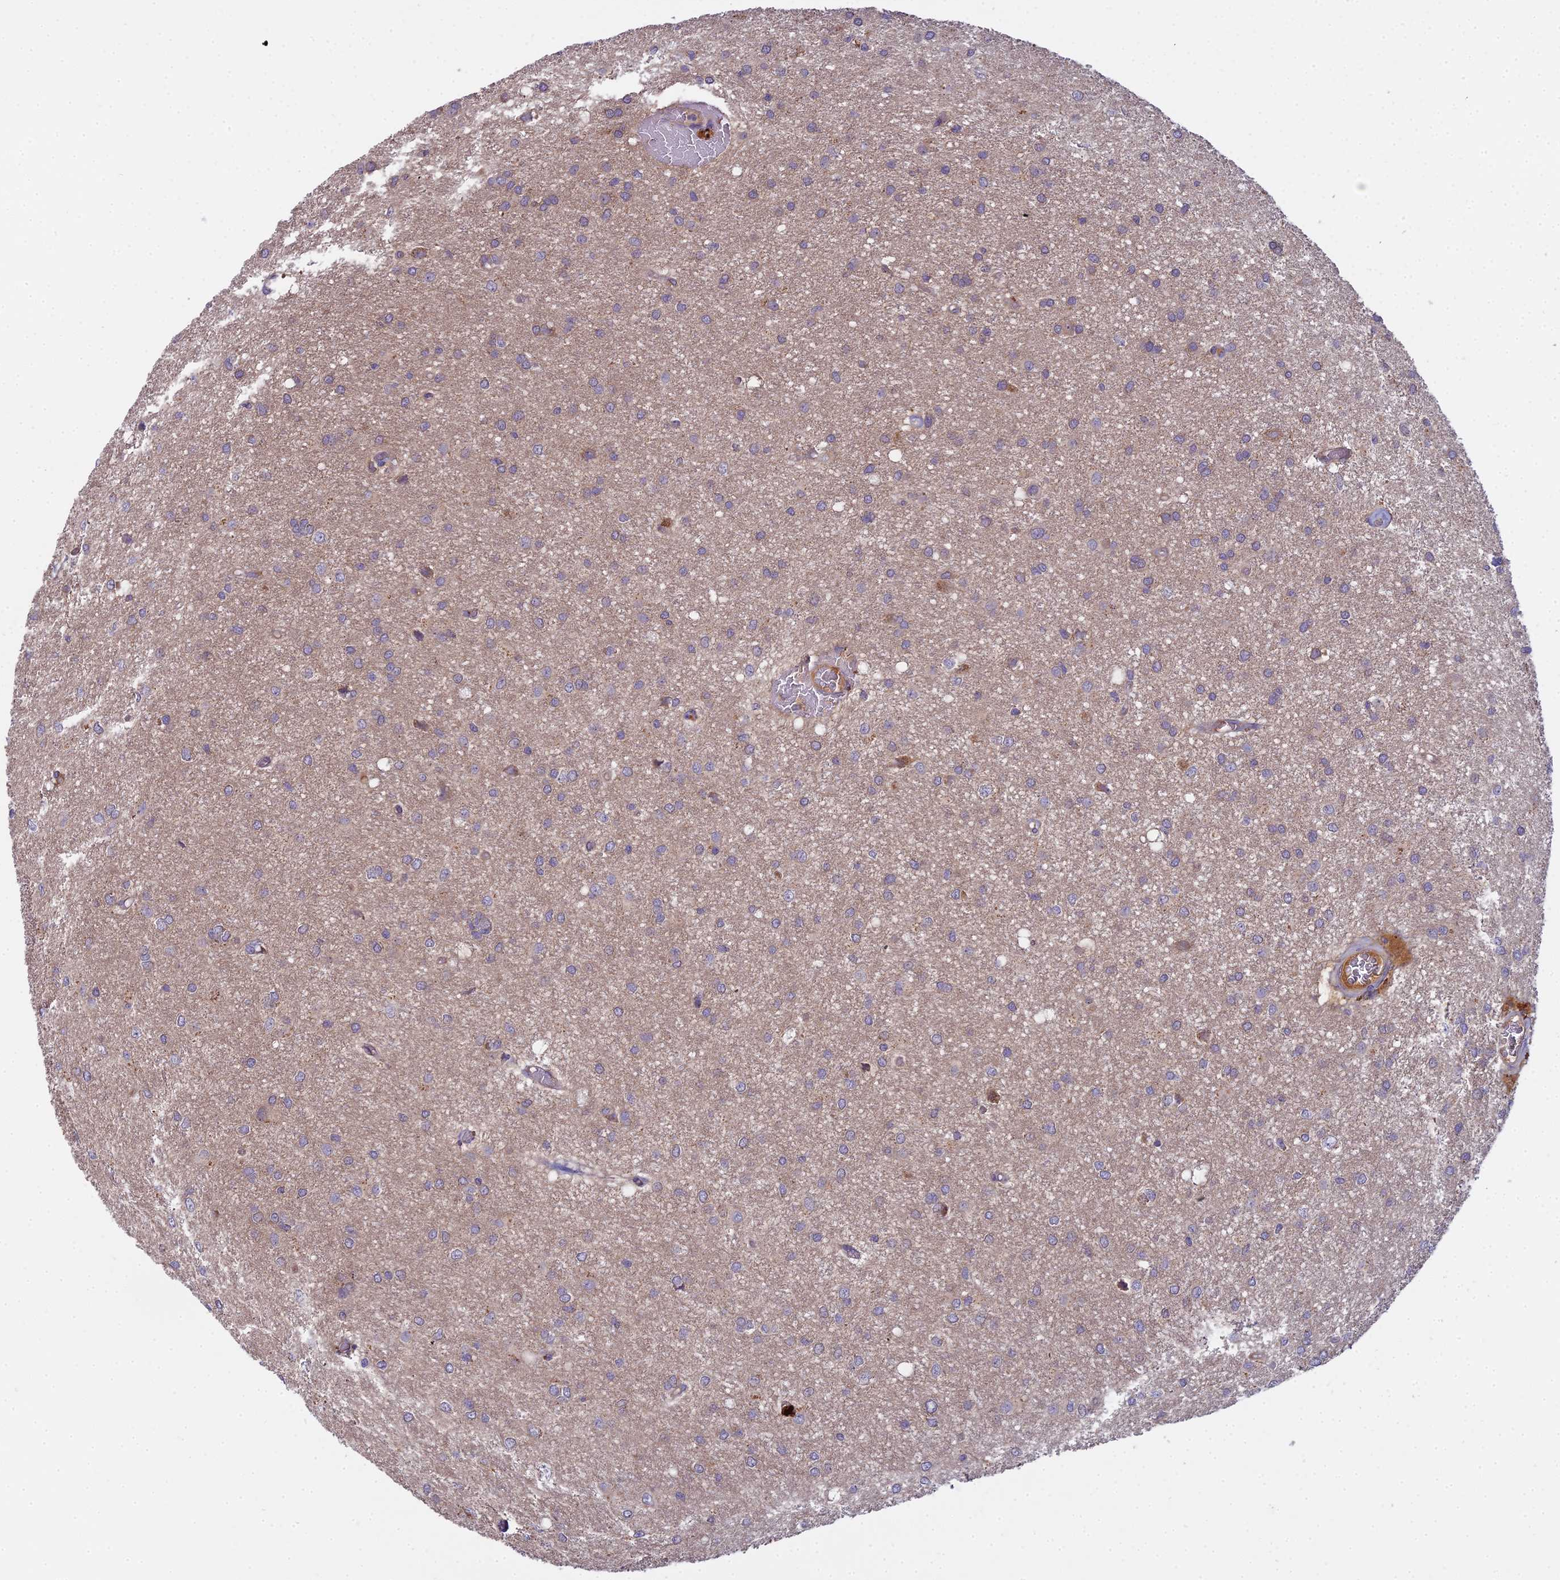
{"staining": {"intensity": "weak", "quantity": "<25%", "location": "cytoplasmic/membranous"}, "tissue": "glioma", "cell_type": "Tumor cells", "image_type": "cancer", "snomed": [{"axis": "morphology", "description": "Glioma, malignant, High grade"}, {"axis": "topography", "description": "Brain"}], "caption": "Protein analysis of malignant glioma (high-grade) demonstrates no significant expression in tumor cells. The staining is performed using DAB (3,3'-diaminobenzidine) brown chromogen with nuclei counter-stained in using hematoxylin.", "gene": "CCDC167", "patient": {"sex": "female", "age": 50}}